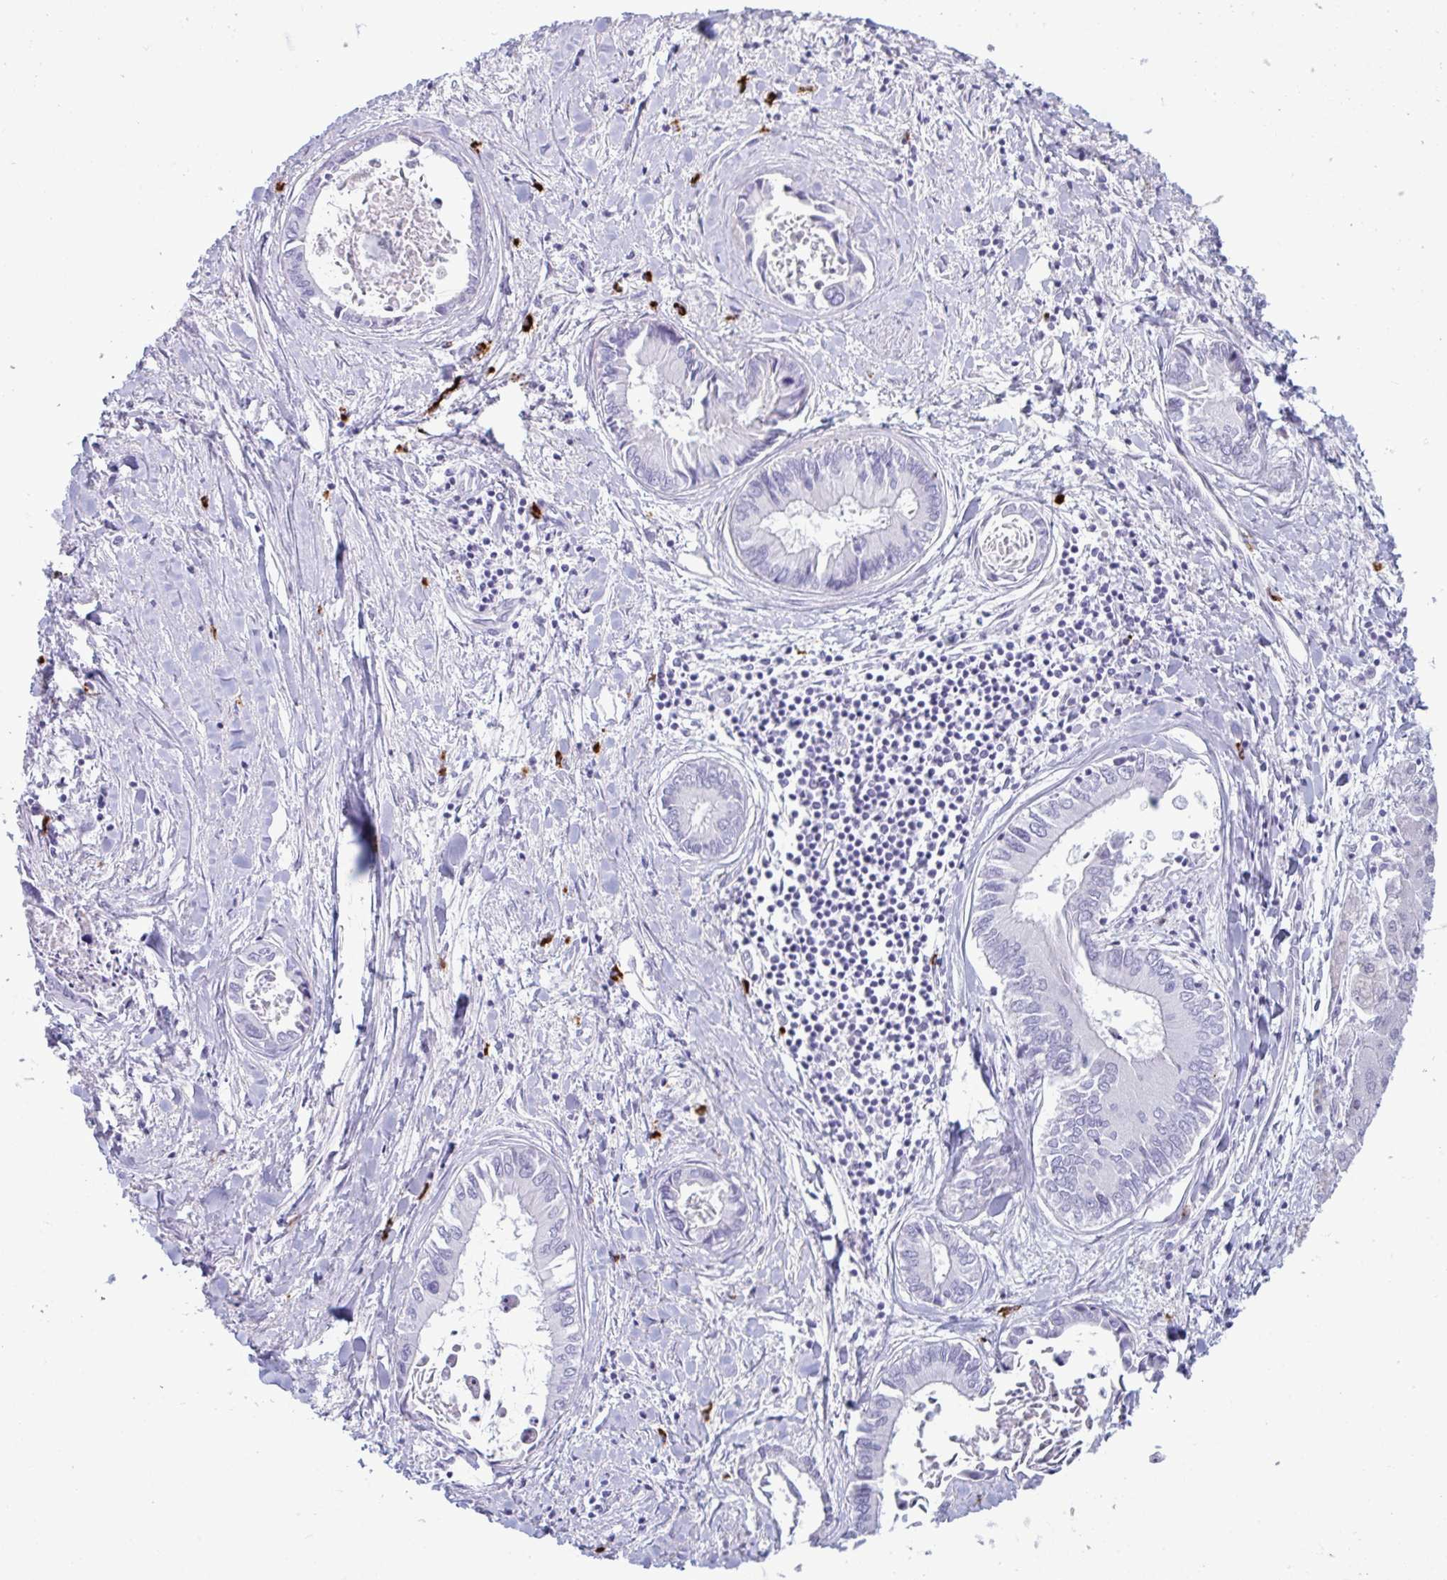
{"staining": {"intensity": "negative", "quantity": "none", "location": "none"}, "tissue": "liver cancer", "cell_type": "Tumor cells", "image_type": "cancer", "snomed": [{"axis": "morphology", "description": "Cholangiocarcinoma"}, {"axis": "topography", "description": "Liver"}], "caption": "The IHC histopathology image has no significant positivity in tumor cells of liver cancer tissue. The staining is performed using DAB (3,3'-diaminobenzidine) brown chromogen with nuclei counter-stained in using hematoxylin.", "gene": "ZNF684", "patient": {"sex": "male", "age": 66}}